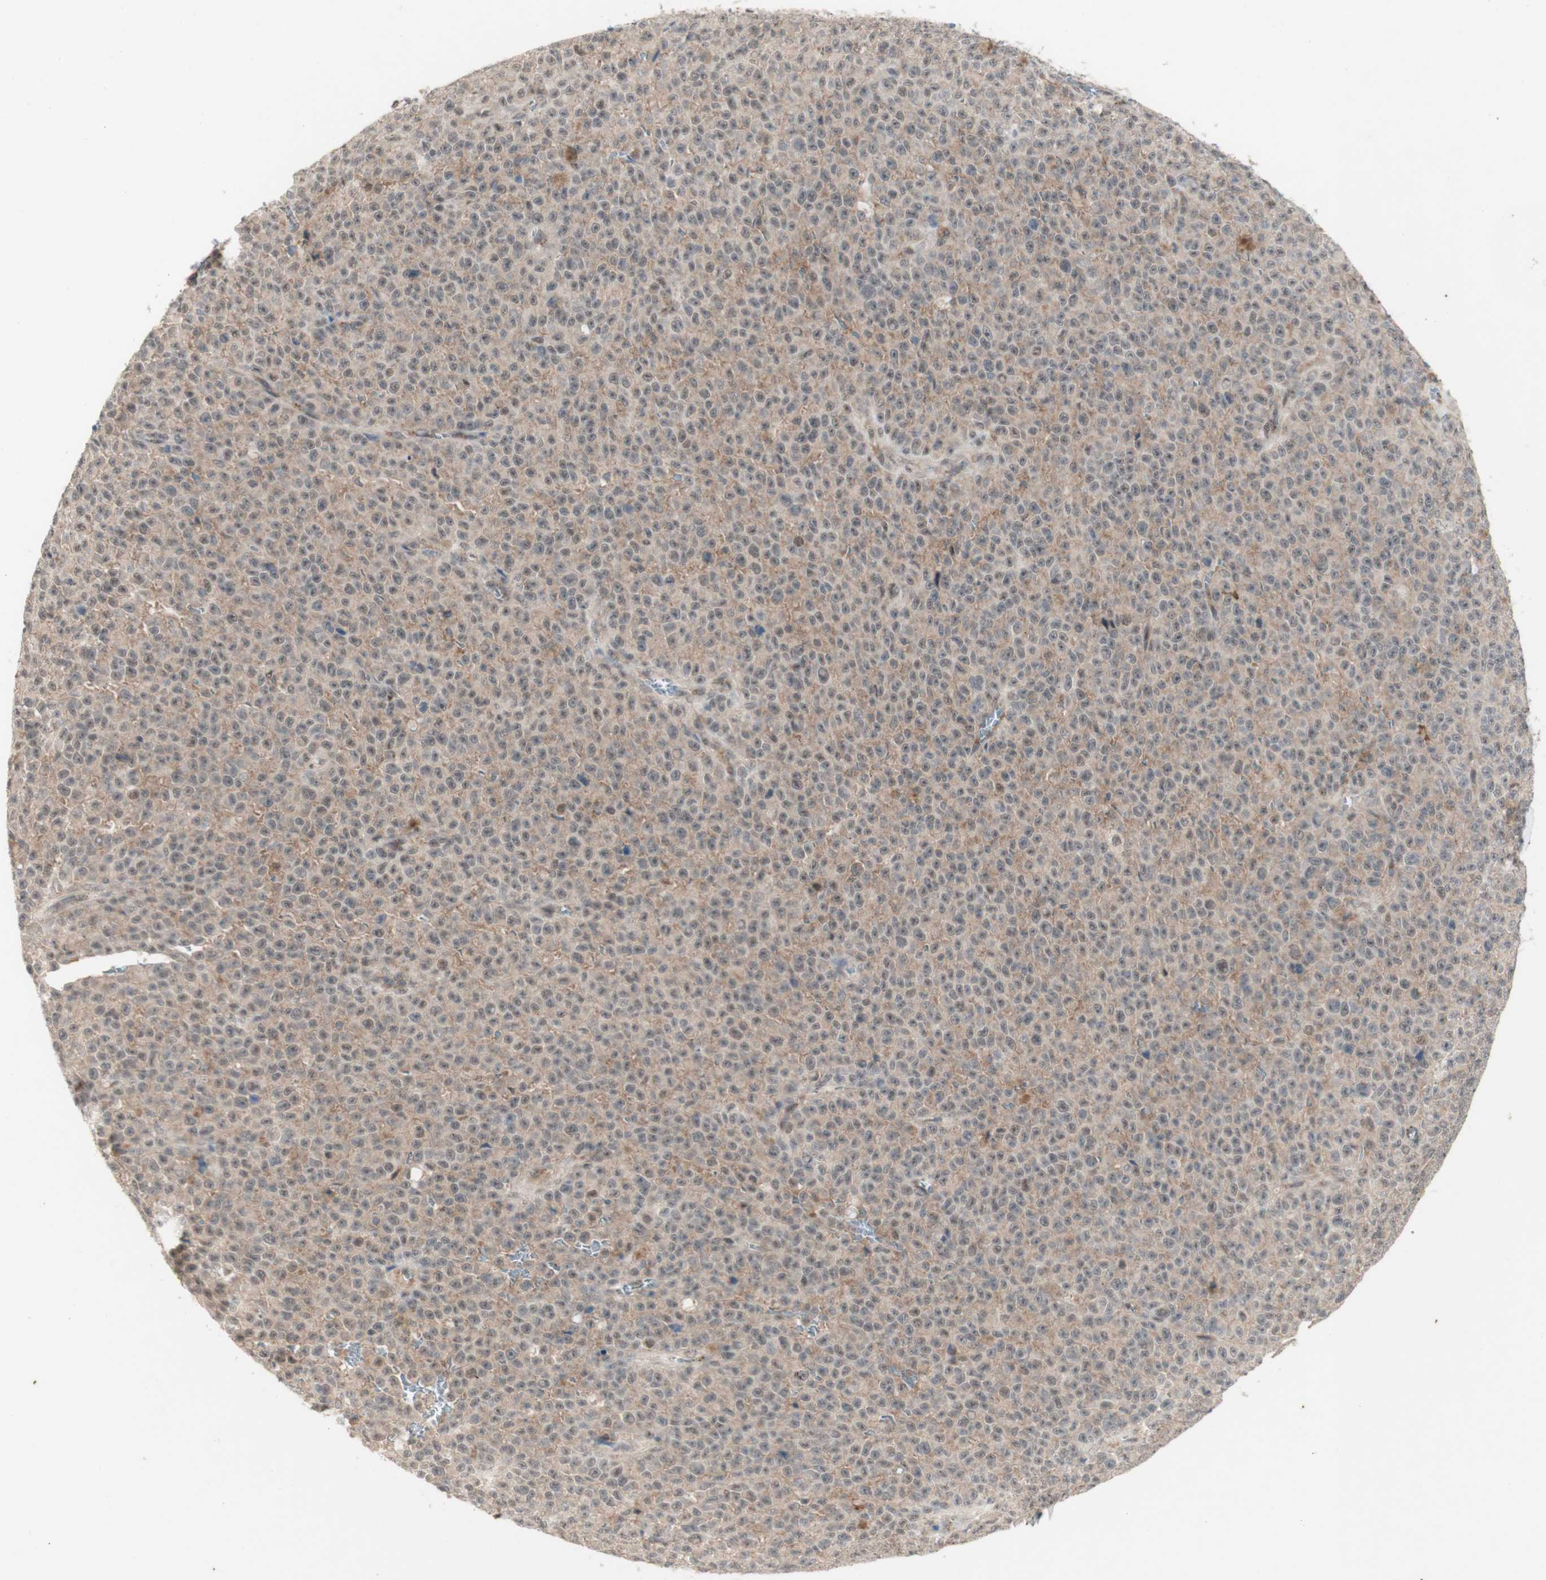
{"staining": {"intensity": "weak", "quantity": ">75%", "location": "cytoplasmic/membranous"}, "tissue": "melanoma", "cell_type": "Tumor cells", "image_type": "cancer", "snomed": [{"axis": "morphology", "description": "Malignant melanoma, NOS"}, {"axis": "topography", "description": "Skin"}], "caption": "Protein expression by IHC reveals weak cytoplasmic/membranous expression in about >75% of tumor cells in melanoma.", "gene": "CYLD", "patient": {"sex": "female", "age": 82}}